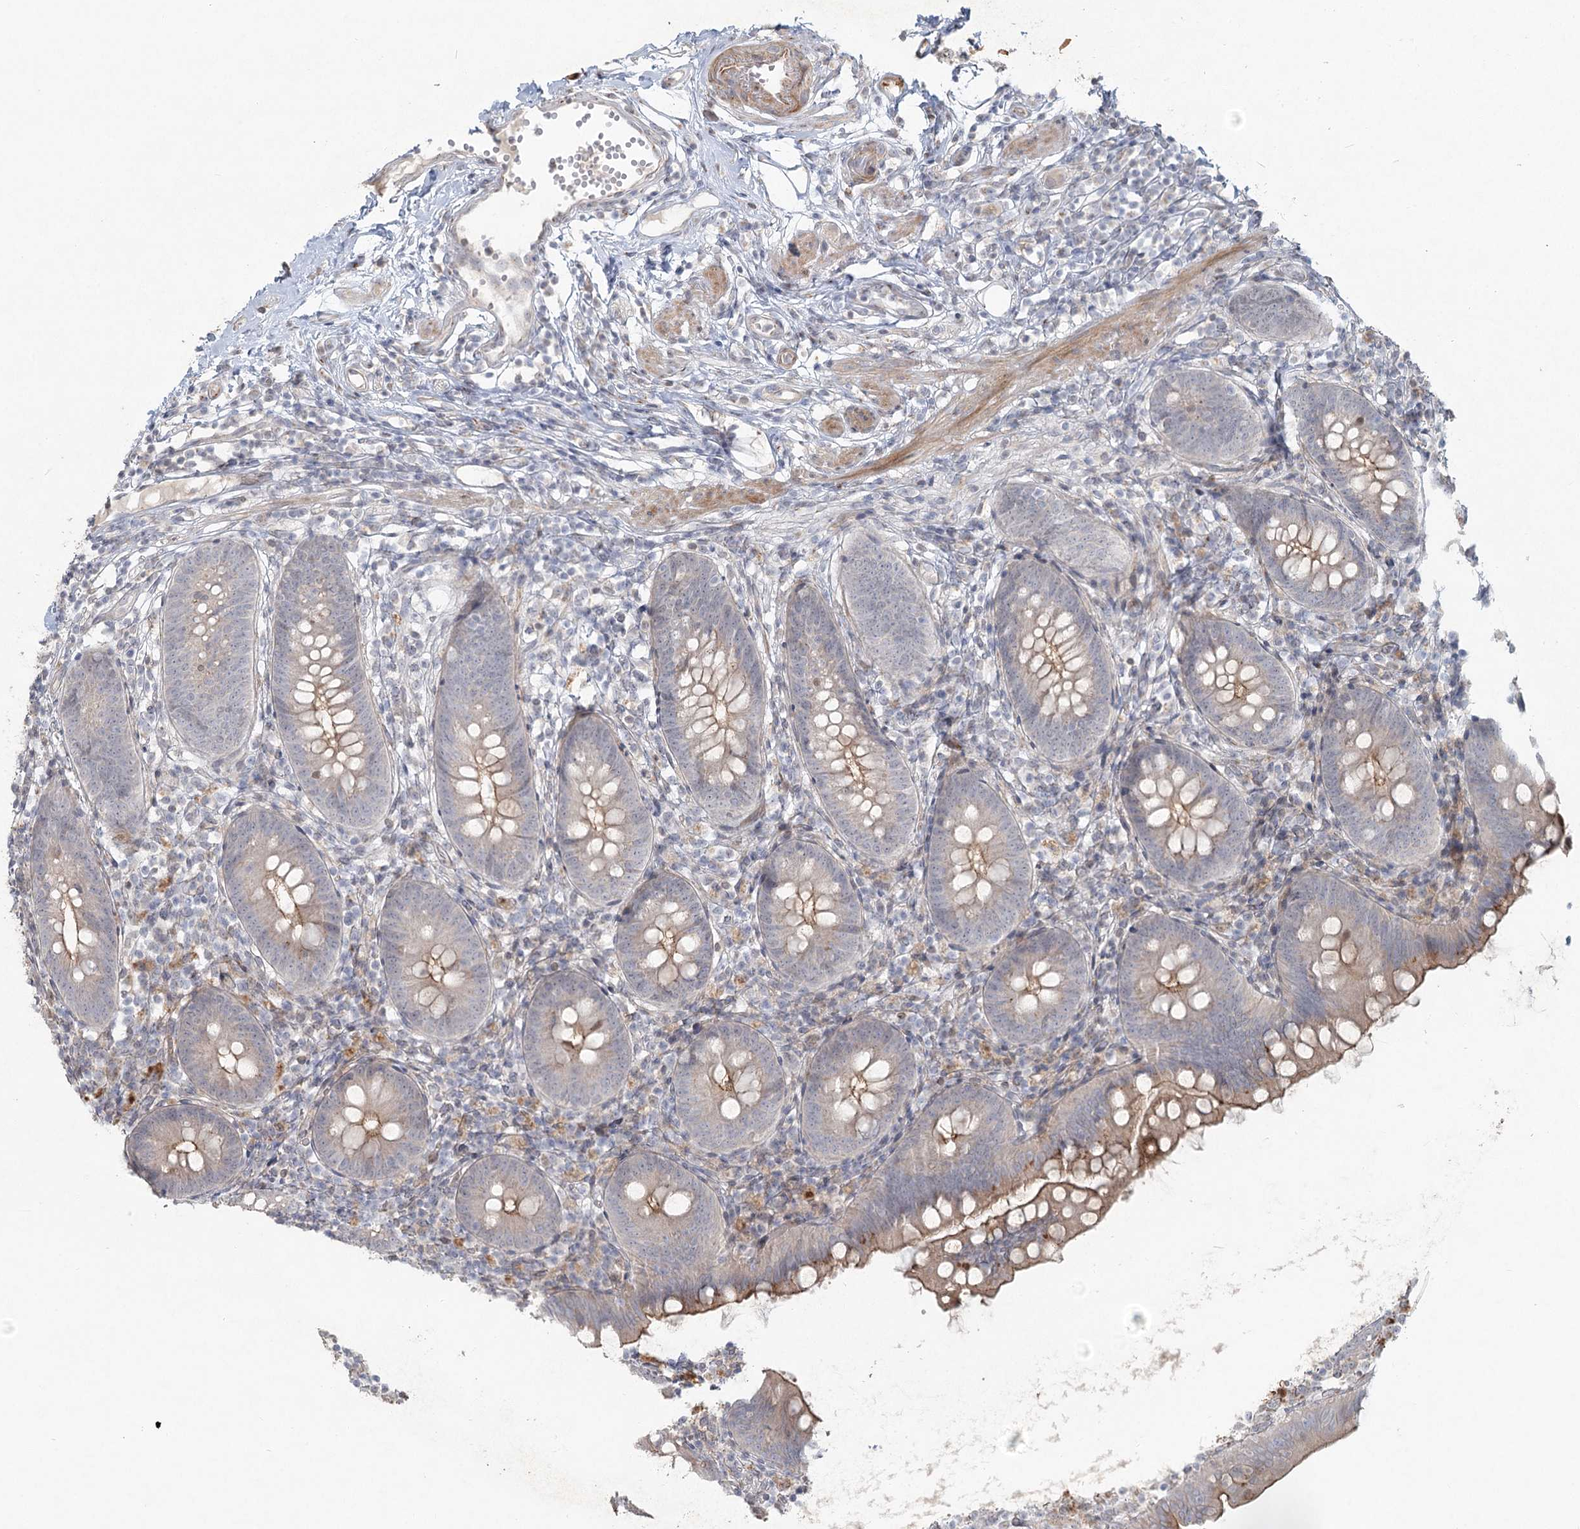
{"staining": {"intensity": "weak", "quantity": "<25%", "location": "cytoplasmic/membranous"}, "tissue": "appendix", "cell_type": "Glandular cells", "image_type": "normal", "snomed": [{"axis": "morphology", "description": "Normal tissue, NOS"}, {"axis": "topography", "description": "Appendix"}], "caption": "Immunohistochemistry photomicrograph of unremarkable appendix stained for a protein (brown), which shows no positivity in glandular cells.", "gene": "LRP2BP", "patient": {"sex": "female", "age": 62}}